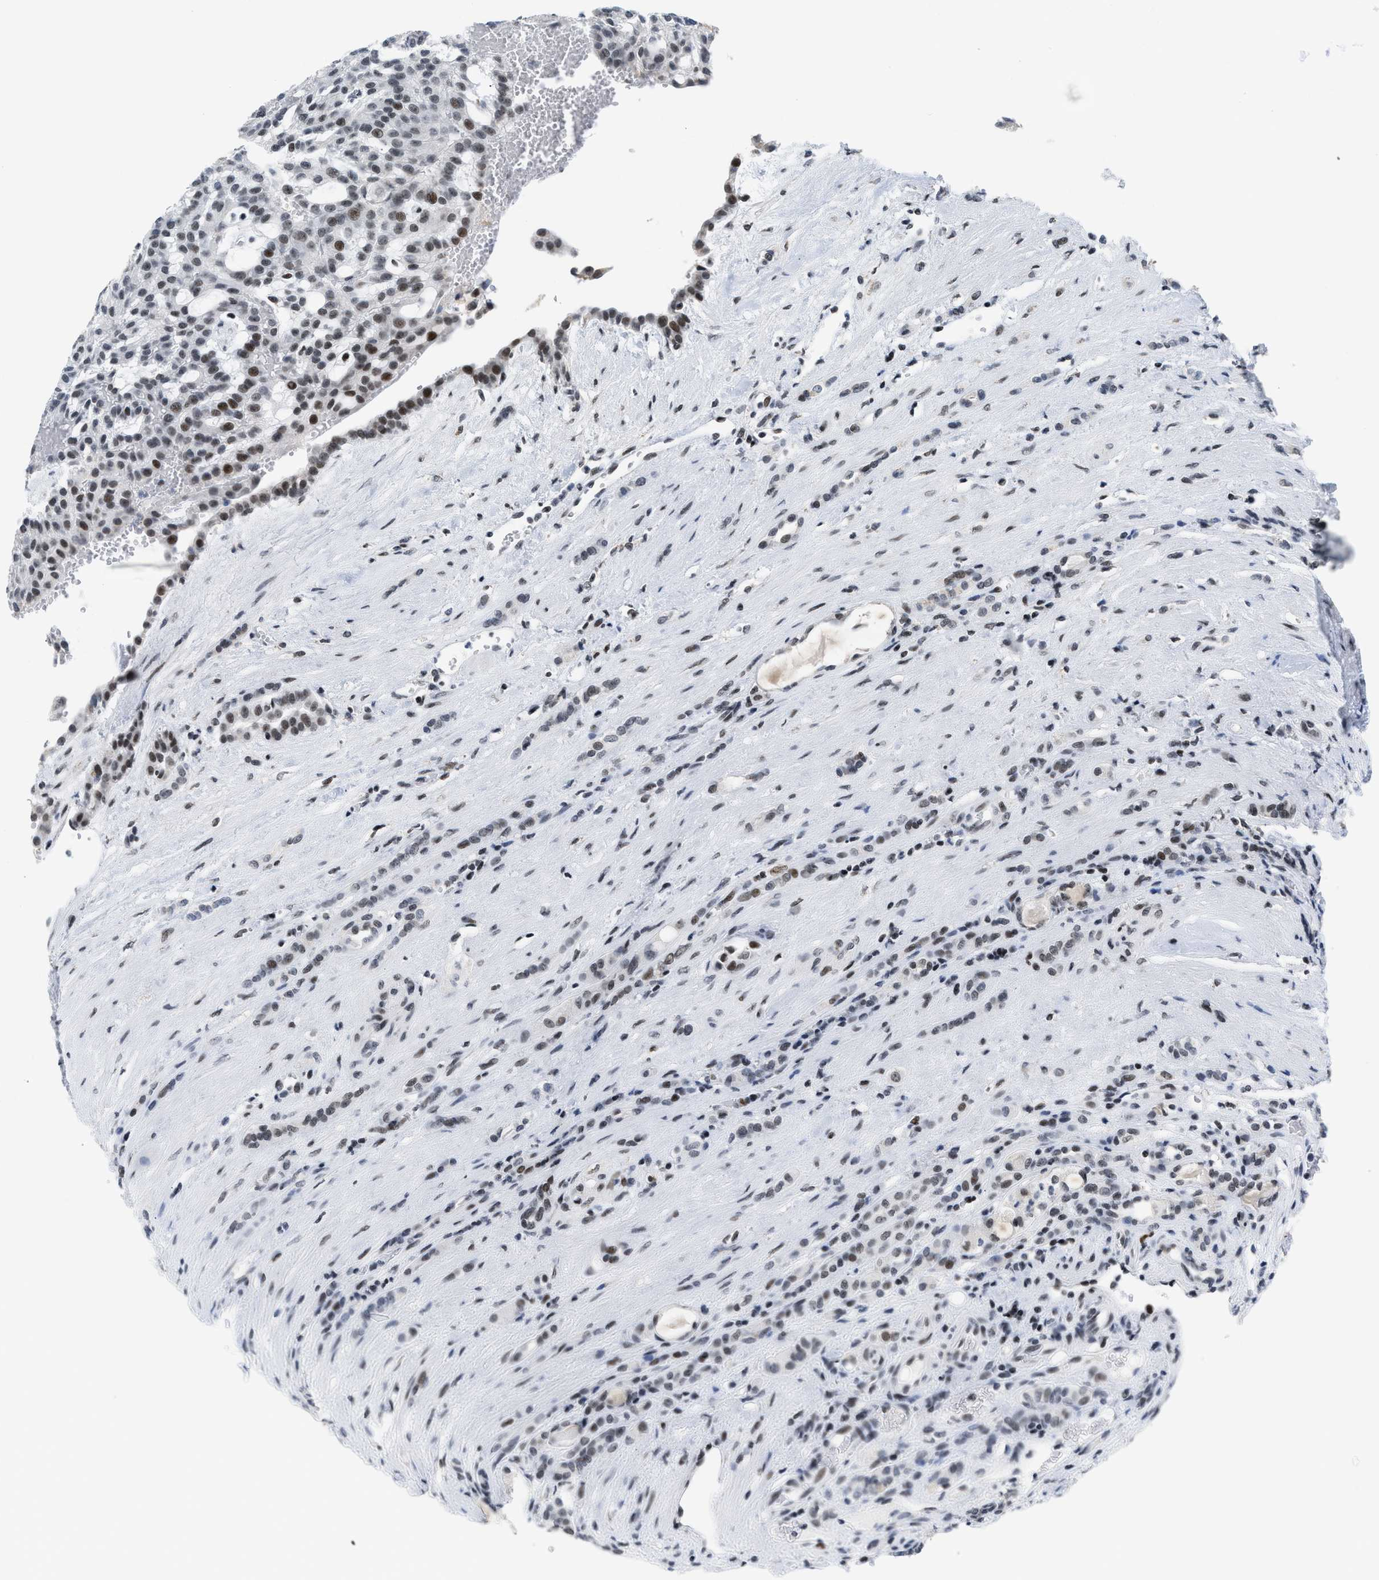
{"staining": {"intensity": "moderate", "quantity": ">75%", "location": "nuclear"}, "tissue": "renal cancer", "cell_type": "Tumor cells", "image_type": "cancer", "snomed": [{"axis": "morphology", "description": "Adenocarcinoma, NOS"}, {"axis": "topography", "description": "Kidney"}], "caption": "The immunohistochemical stain labels moderate nuclear staining in tumor cells of renal cancer tissue.", "gene": "TERF2IP", "patient": {"sex": "male", "age": 63}}